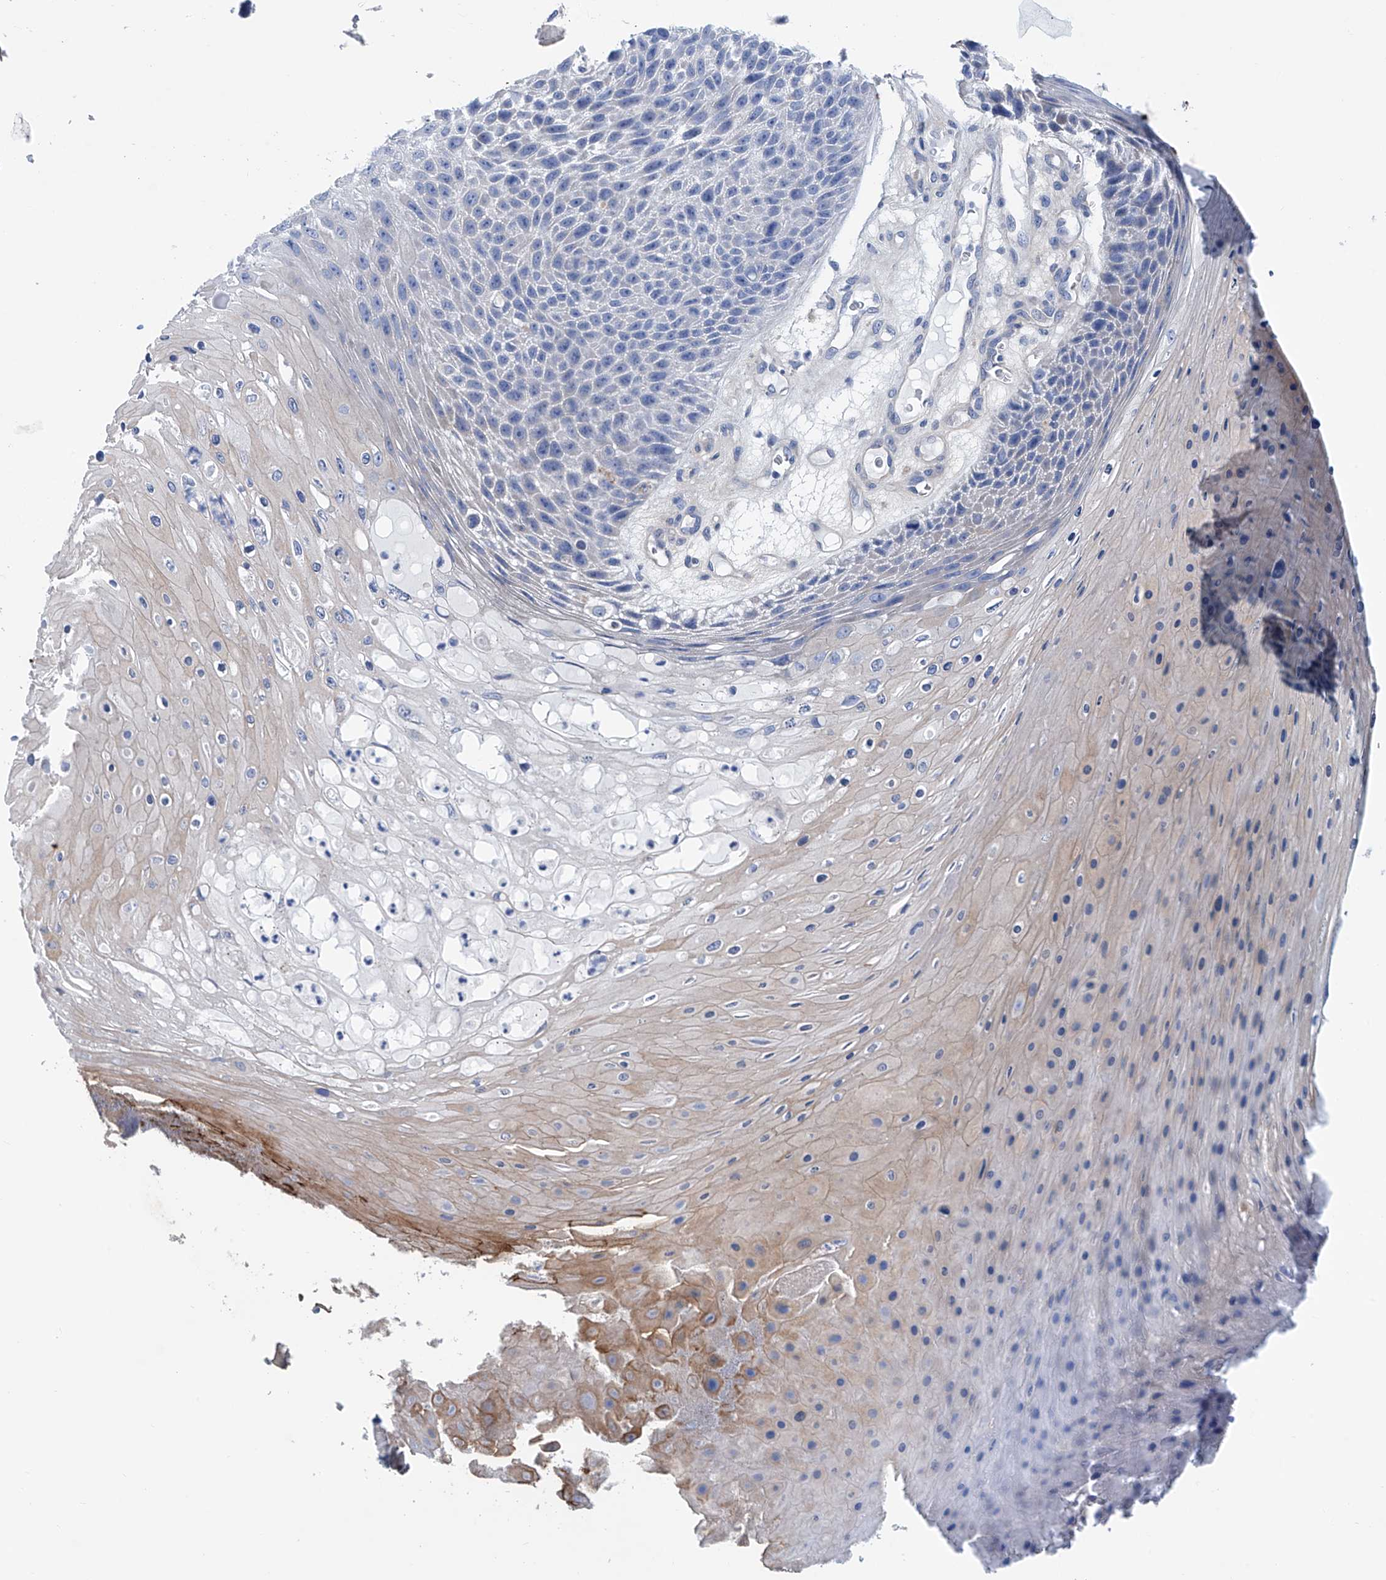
{"staining": {"intensity": "weak", "quantity": "<25%", "location": "cytoplasmic/membranous"}, "tissue": "skin cancer", "cell_type": "Tumor cells", "image_type": "cancer", "snomed": [{"axis": "morphology", "description": "Squamous cell carcinoma, NOS"}, {"axis": "topography", "description": "Skin"}], "caption": "An immunohistochemistry histopathology image of skin cancer (squamous cell carcinoma) is shown. There is no staining in tumor cells of skin cancer (squamous cell carcinoma). The staining is performed using DAB (3,3'-diaminobenzidine) brown chromogen with nuclei counter-stained in using hematoxylin.", "gene": "TNN", "patient": {"sex": "female", "age": 88}}